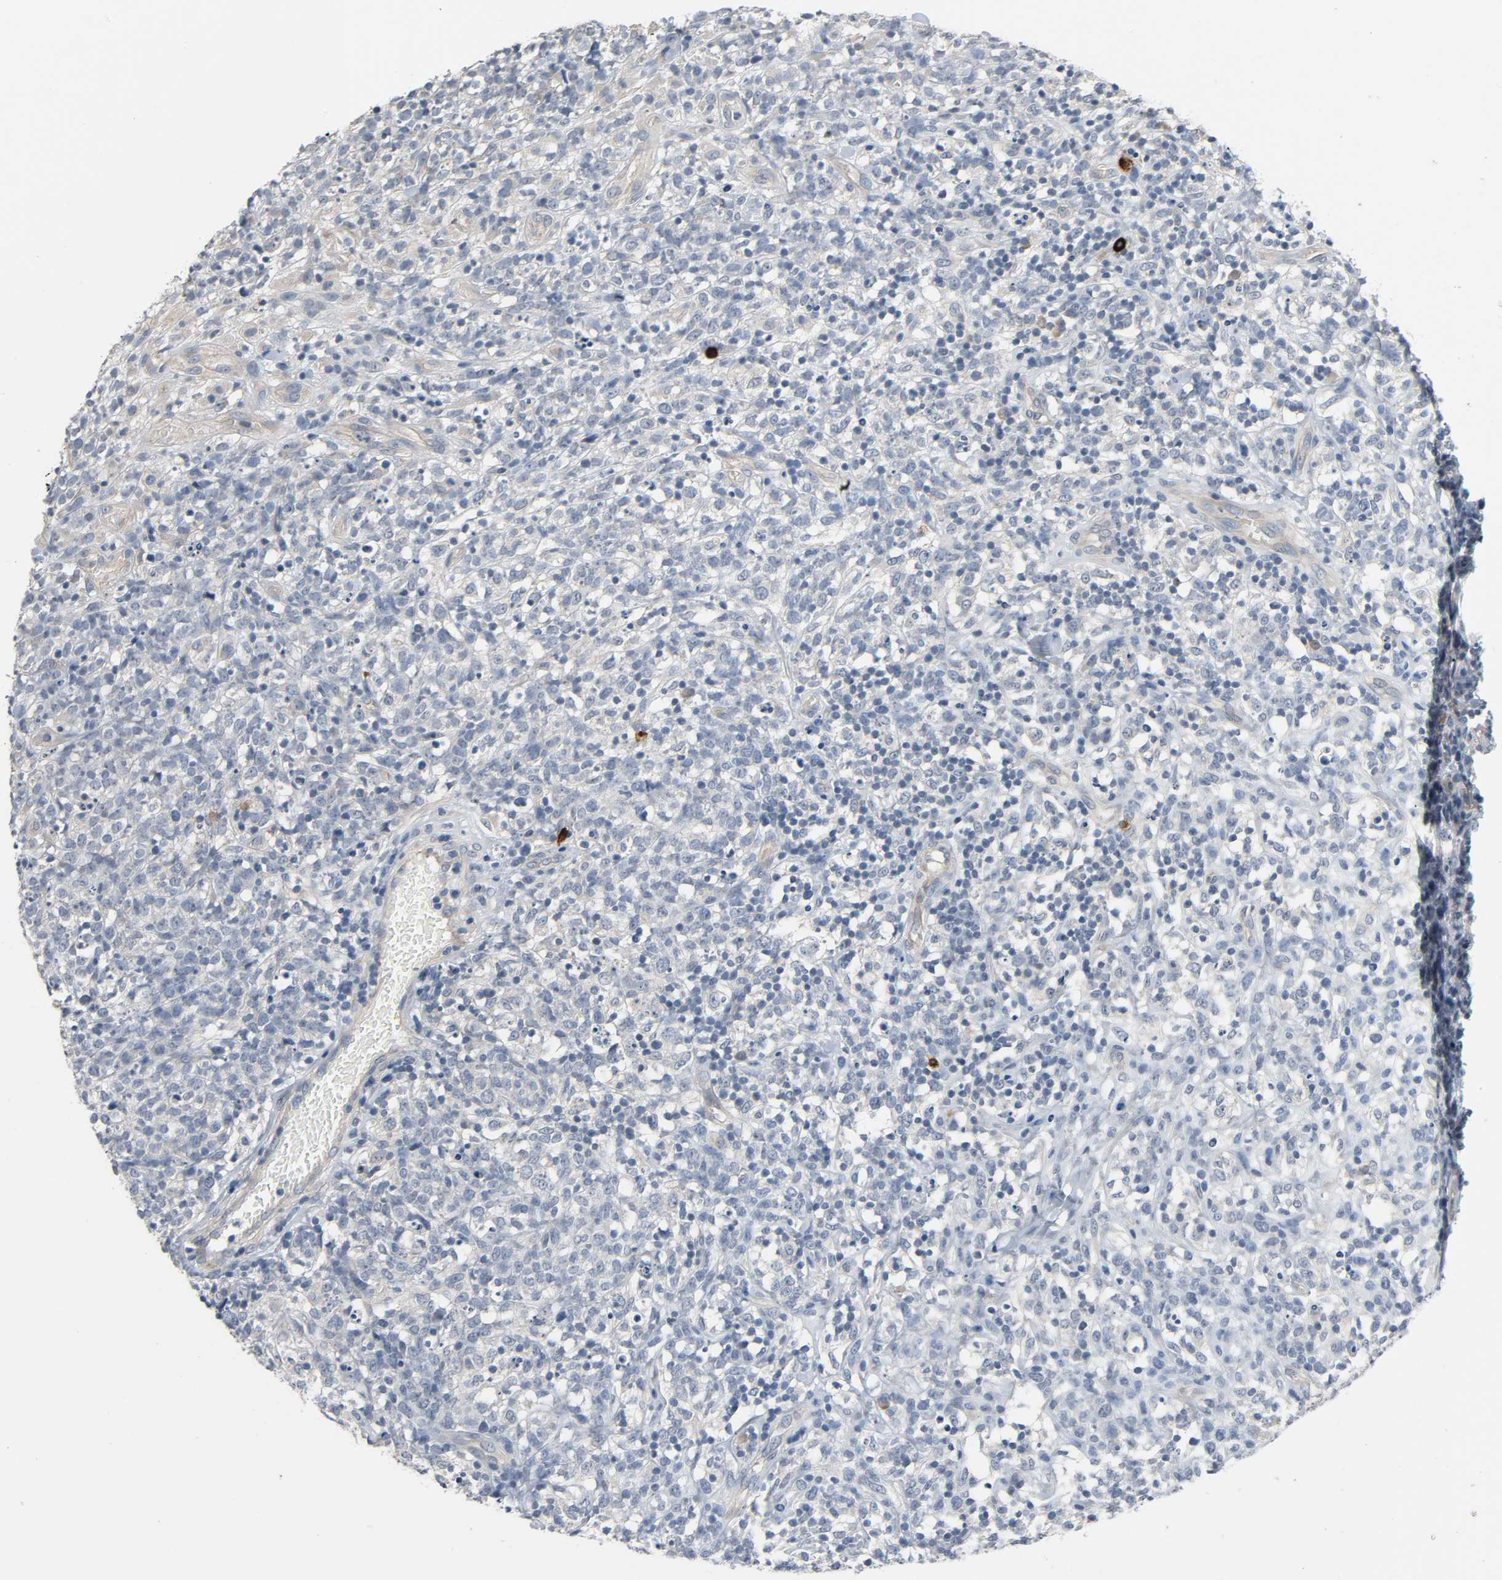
{"staining": {"intensity": "strong", "quantity": "<25%", "location": "cytoplasmic/membranous"}, "tissue": "lymphoma", "cell_type": "Tumor cells", "image_type": "cancer", "snomed": [{"axis": "morphology", "description": "Malignant lymphoma, non-Hodgkin's type, High grade"}, {"axis": "topography", "description": "Lymph node"}], "caption": "Strong cytoplasmic/membranous staining for a protein is present in approximately <25% of tumor cells of lymphoma using immunohistochemistry (IHC).", "gene": "LIMCH1", "patient": {"sex": "female", "age": 73}}